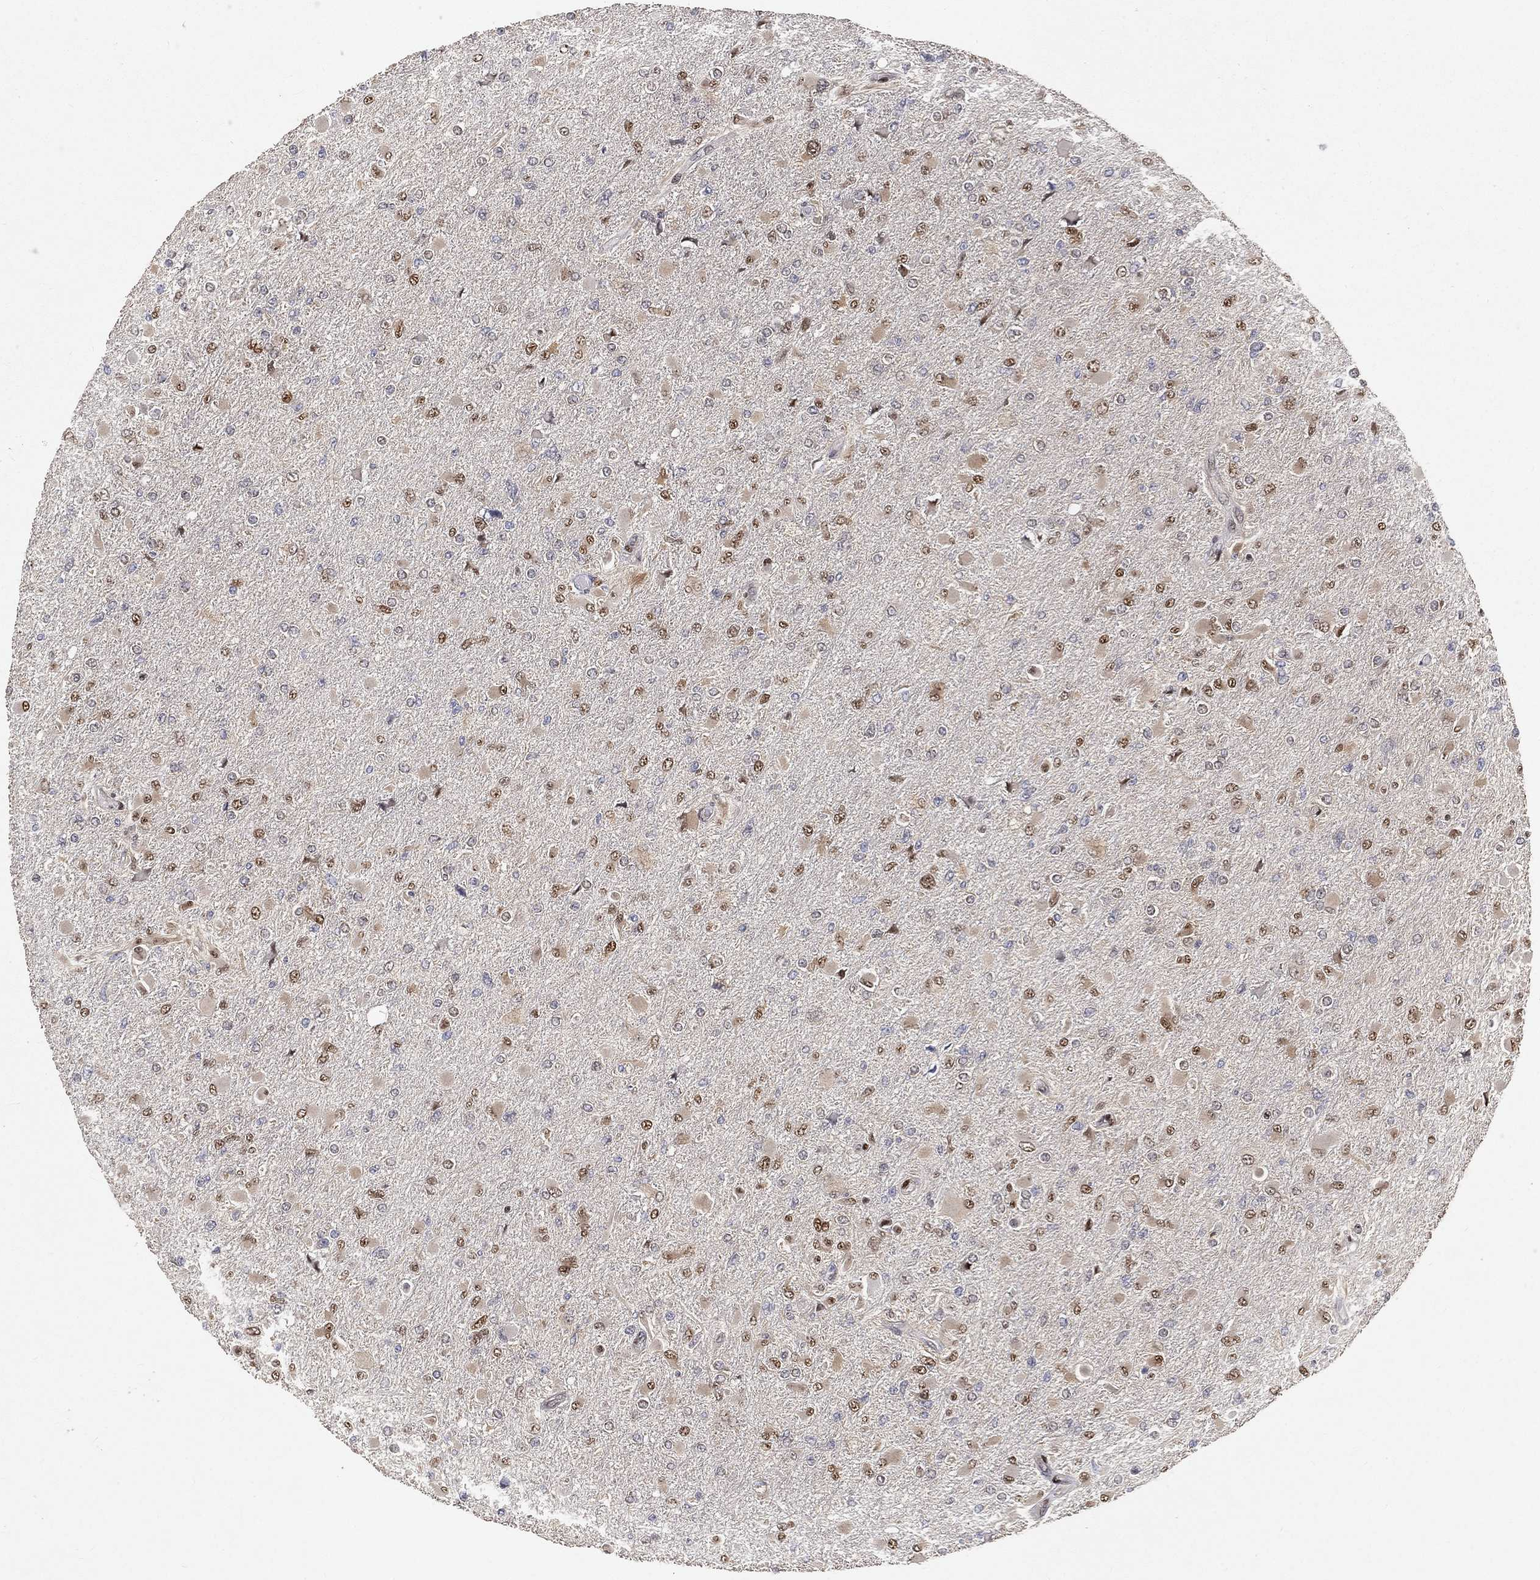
{"staining": {"intensity": "moderate", "quantity": ">75%", "location": "nuclear"}, "tissue": "glioma", "cell_type": "Tumor cells", "image_type": "cancer", "snomed": [{"axis": "morphology", "description": "Glioma, malignant, High grade"}, {"axis": "topography", "description": "Cerebral cortex"}], "caption": "IHC of human glioma exhibits medium levels of moderate nuclear expression in about >75% of tumor cells. (DAB IHC with brightfield microscopy, high magnification).", "gene": "CRTC3", "patient": {"sex": "female", "age": 36}}